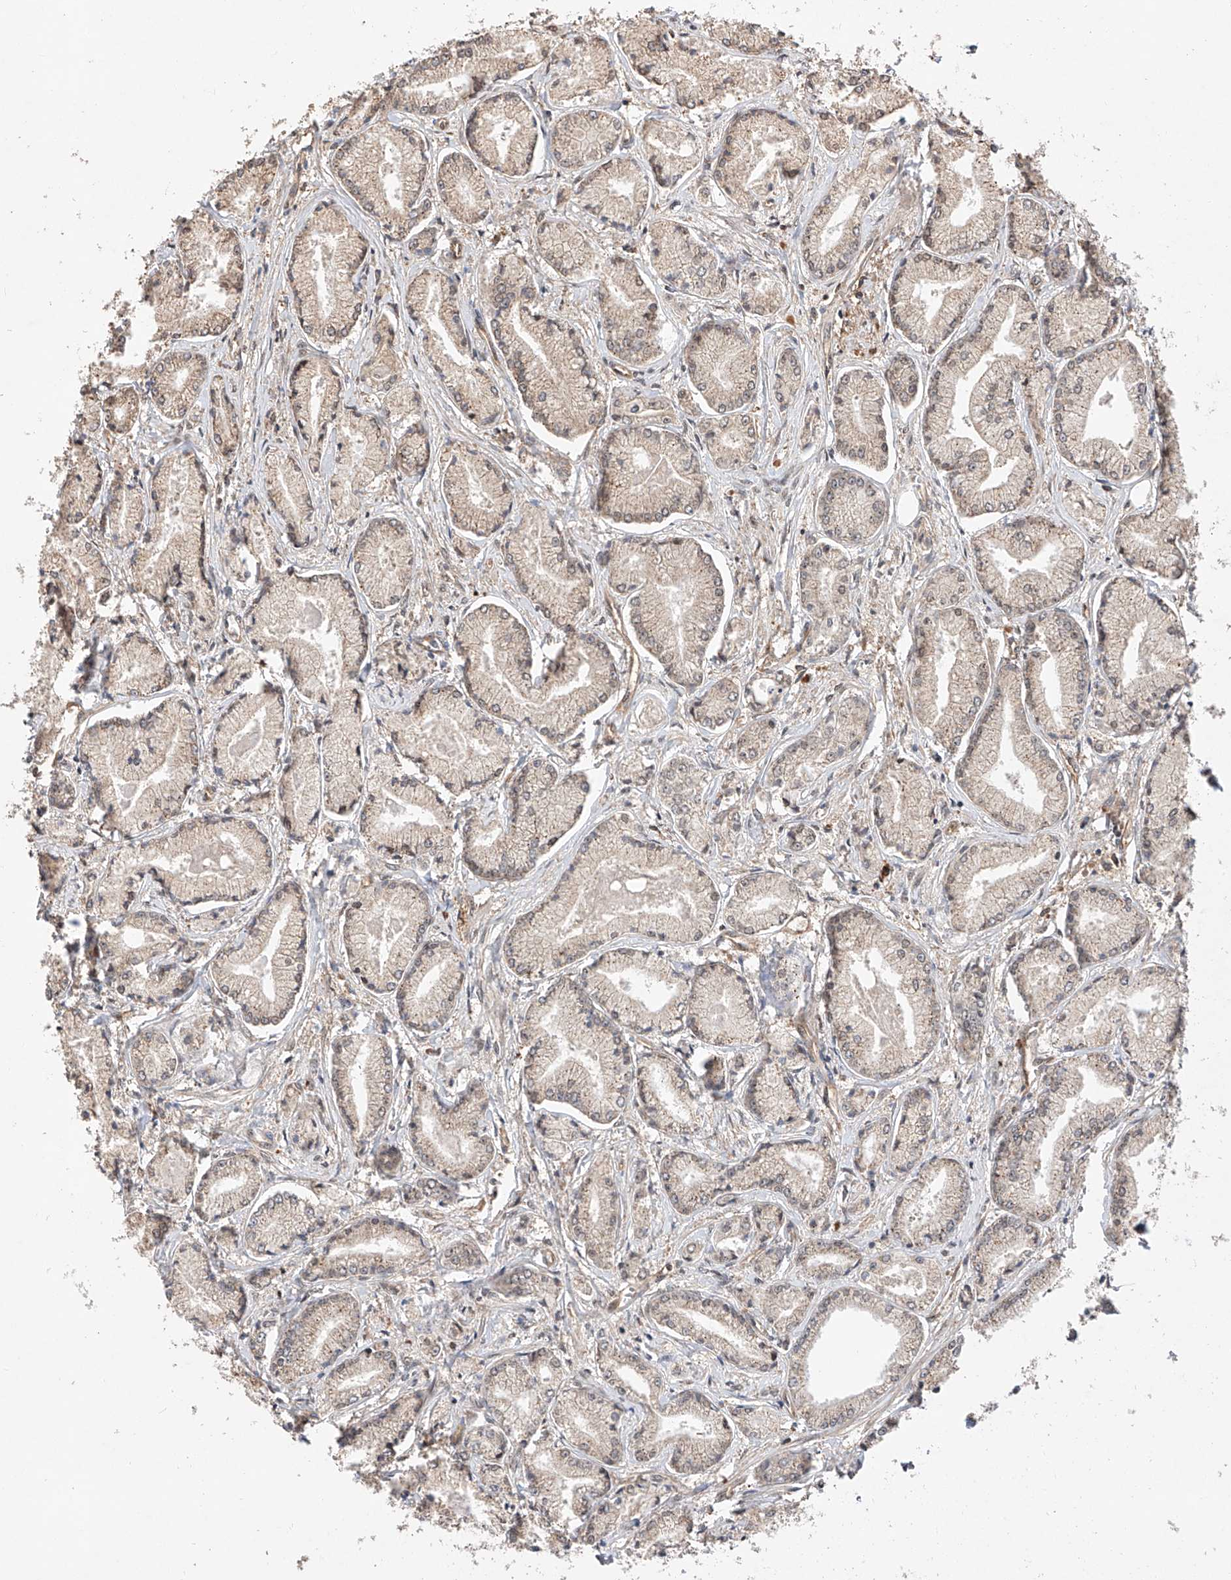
{"staining": {"intensity": "moderate", "quantity": "25%-75%", "location": "cytoplasmic/membranous"}, "tissue": "prostate cancer", "cell_type": "Tumor cells", "image_type": "cancer", "snomed": [{"axis": "morphology", "description": "Adenocarcinoma, Low grade"}, {"axis": "topography", "description": "Prostate"}], "caption": "DAB immunohistochemical staining of human low-grade adenocarcinoma (prostate) shows moderate cytoplasmic/membranous protein staining in approximately 25%-75% of tumor cells.", "gene": "RILPL2", "patient": {"sex": "male", "age": 60}}